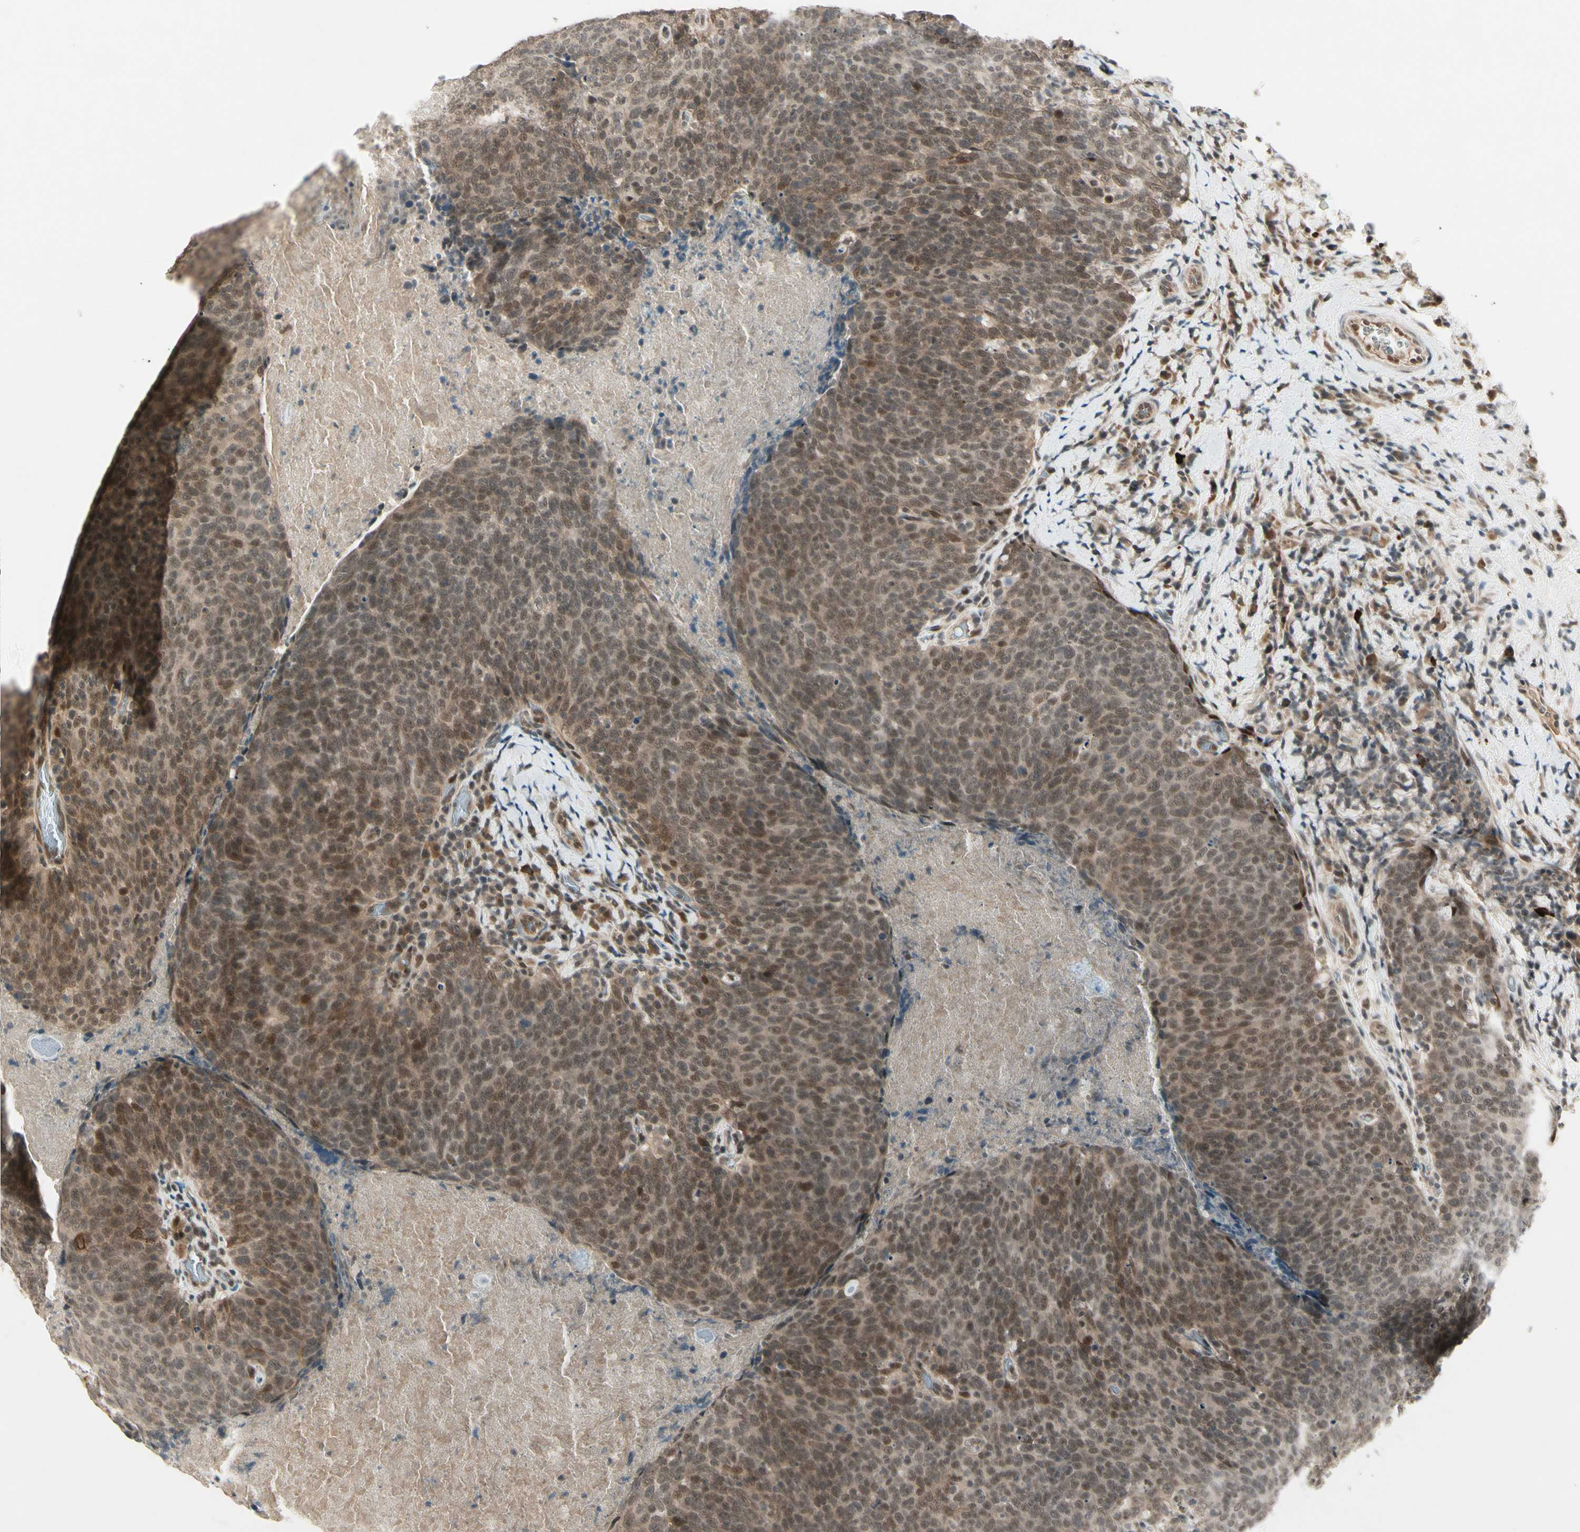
{"staining": {"intensity": "moderate", "quantity": ">75%", "location": "cytoplasmic/membranous,nuclear"}, "tissue": "head and neck cancer", "cell_type": "Tumor cells", "image_type": "cancer", "snomed": [{"axis": "morphology", "description": "Squamous cell carcinoma, NOS"}, {"axis": "morphology", "description": "Squamous cell carcinoma, metastatic, NOS"}, {"axis": "topography", "description": "Lymph node"}, {"axis": "topography", "description": "Head-Neck"}], "caption": "High-power microscopy captured an immunohistochemistry image of head and neck cancer (squamous cell carcinoma), revealing moderate cytoplasmic/membranous and nuclear staining in approximately >75% of tumor cells.", "gene": "CDK11A", "patient": {"sex": "male", "age": 62}}